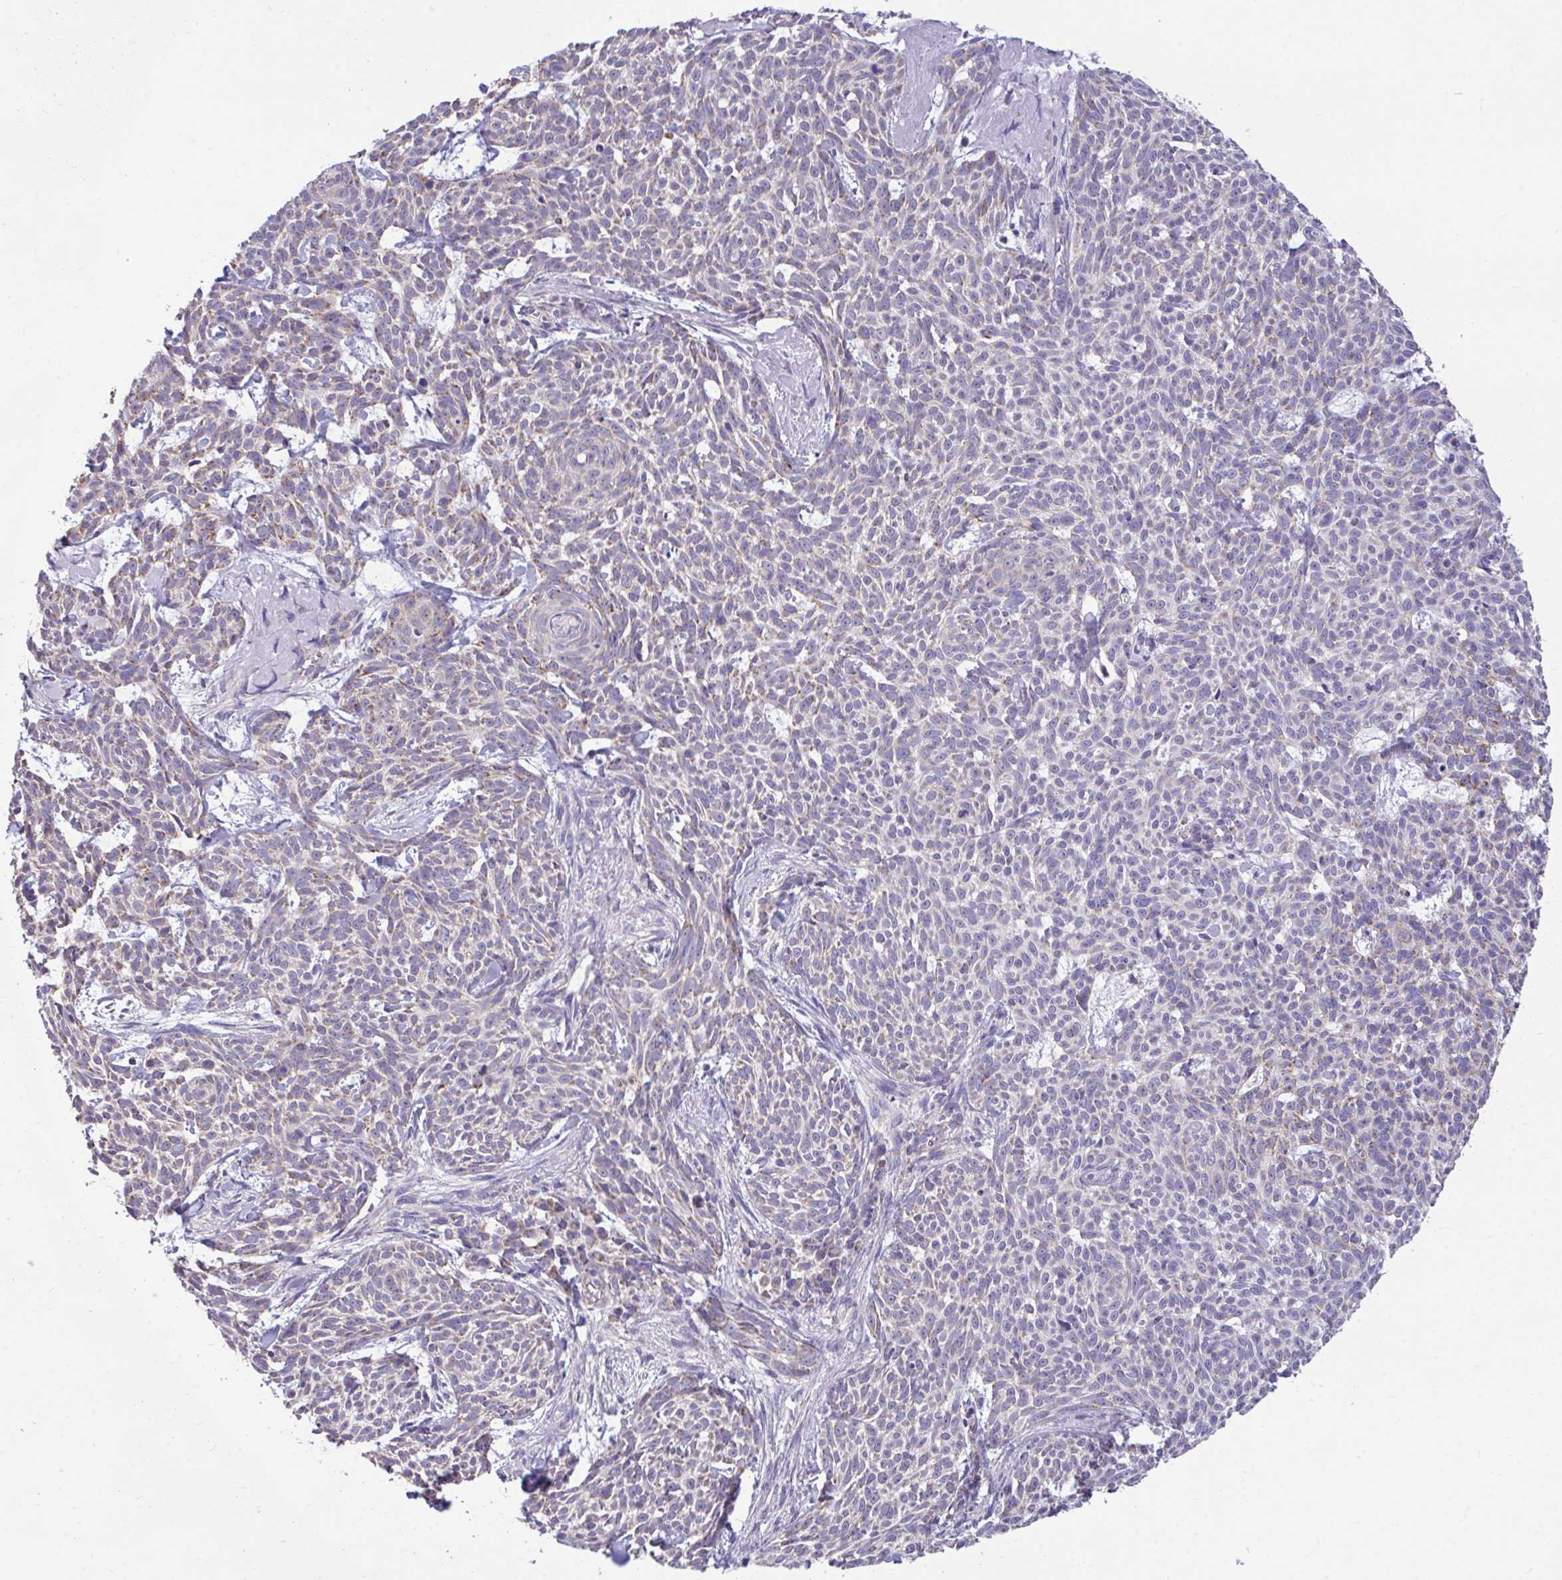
{"staining": {"intensity": "weak", "quantity": "<25%", "location": "cytoplasmic/membranous"}, "tissue": "skin cancer", "cell_type": "Tumor cells", "image_type": "cancer", "snomed": [{"axis": "morphology", "description": "Basal cell carcinoma"}, {"axis": "topography", "description": "Skin"}], "caption": "Immunohistochemistry (IHC) of basal cell carcinoma (skin) demonstrates no expression in tumor cells. (Brightfield microscopy of DAB immunohistochemistry (IHC) at high magnification).", "gene": "SARS2", "patient": {"sex": "female", "age": 93}}